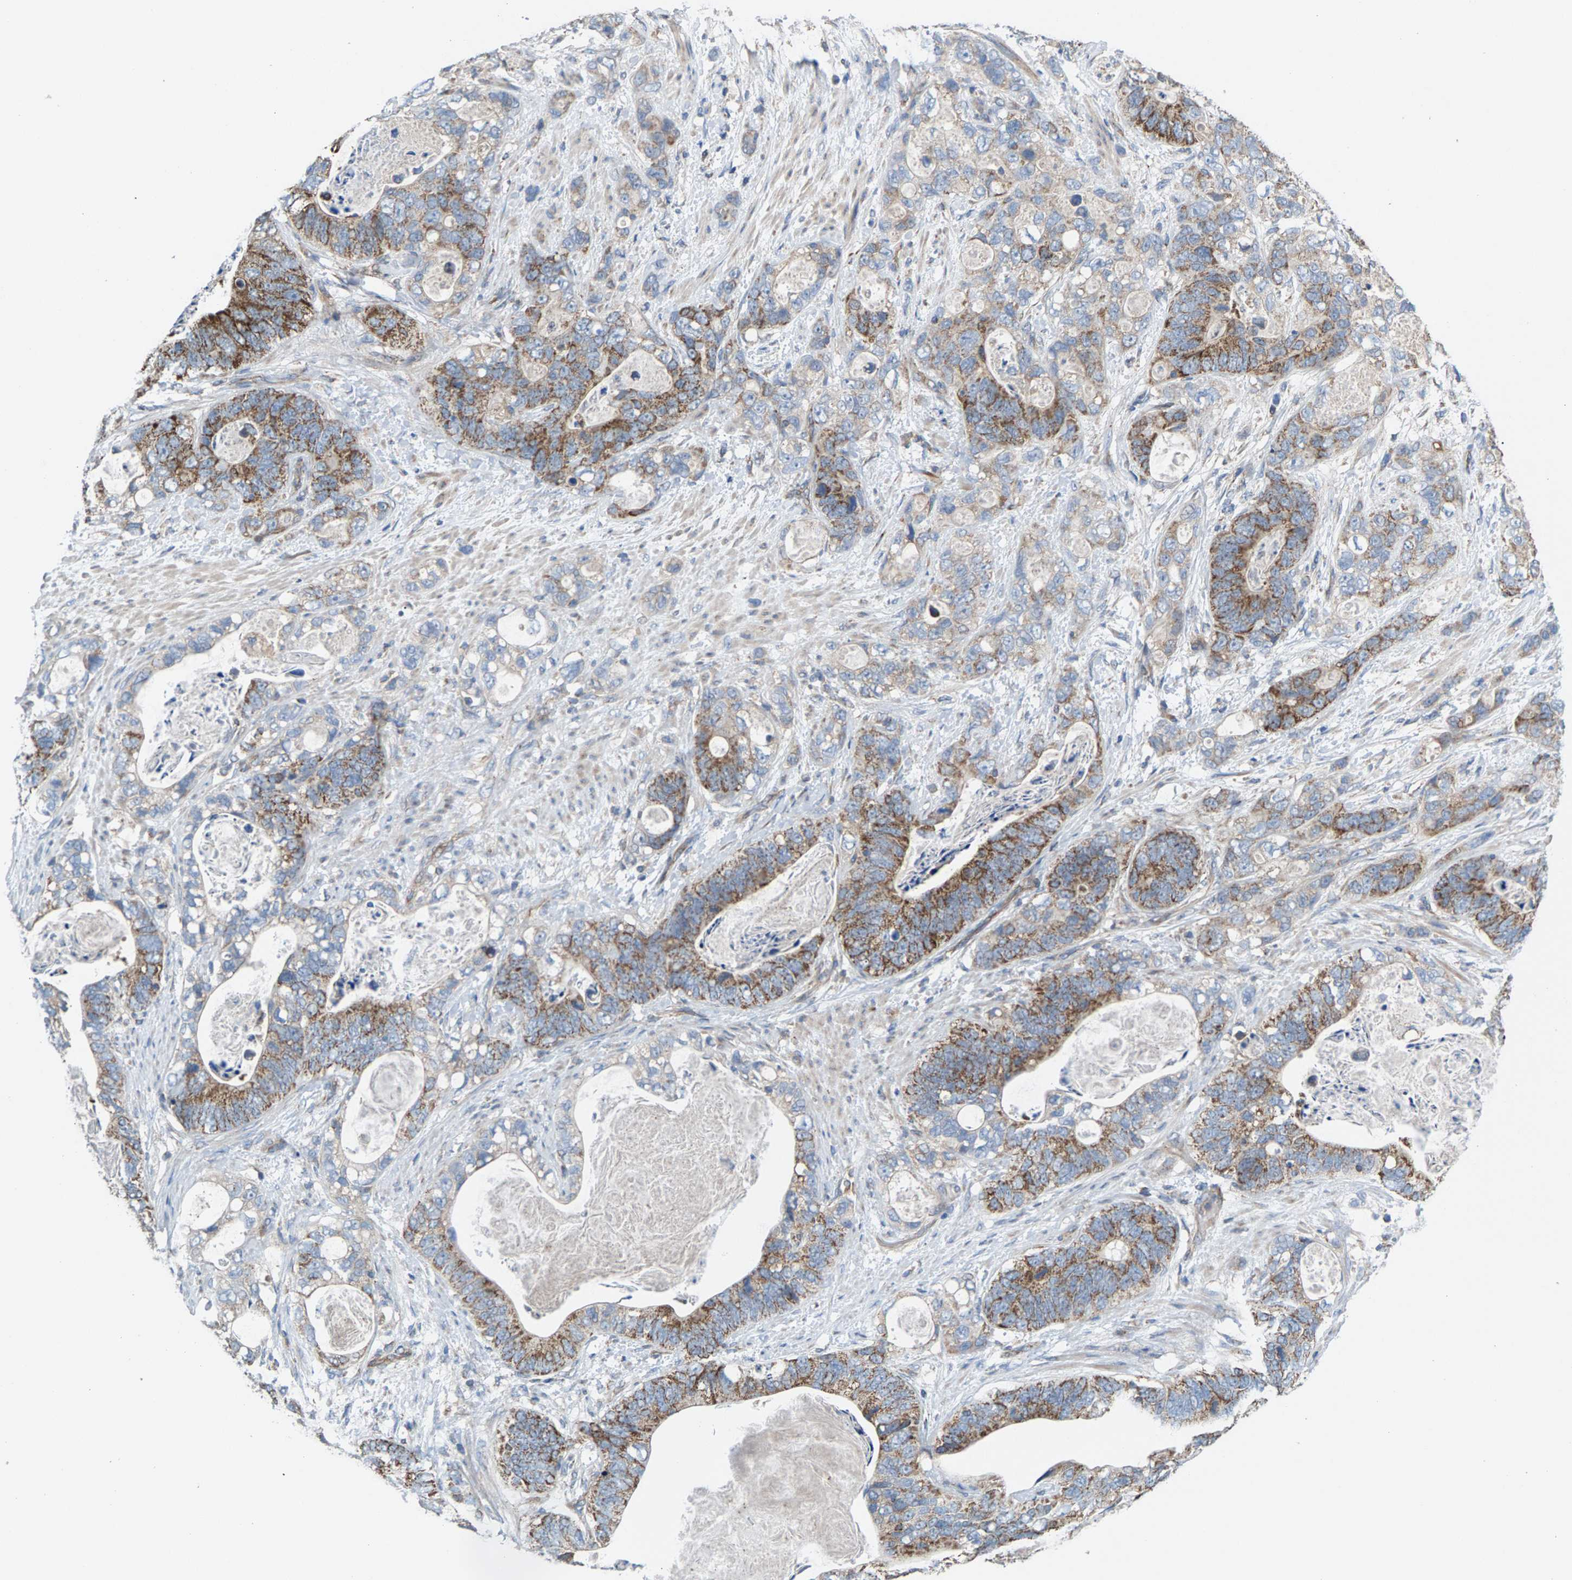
{"staining": {"intensity": "moderate", "quantity": ">75%", "location": "cytoplasmic/membranous"}, "tissue": "stomach cancer", "cell_type": "Tumor cells", "image_type": "cancer", "snomed": [{"axis": "morphology", "description": "Normal tissue, NOS"}, {"axis": "morphology", "description": "Adenocarcinoma, NOS"}, {"axis": "topography", "description": "Stomach"}], "caption": "Brown immunohistochemical staining in human adenocarcinoma (stomach) reveals moderate cytoplasmic/membranous staining in about >75% of tumor cells.", "gene": "MRM1", "patient": {"sex": "female", "age": 89}}